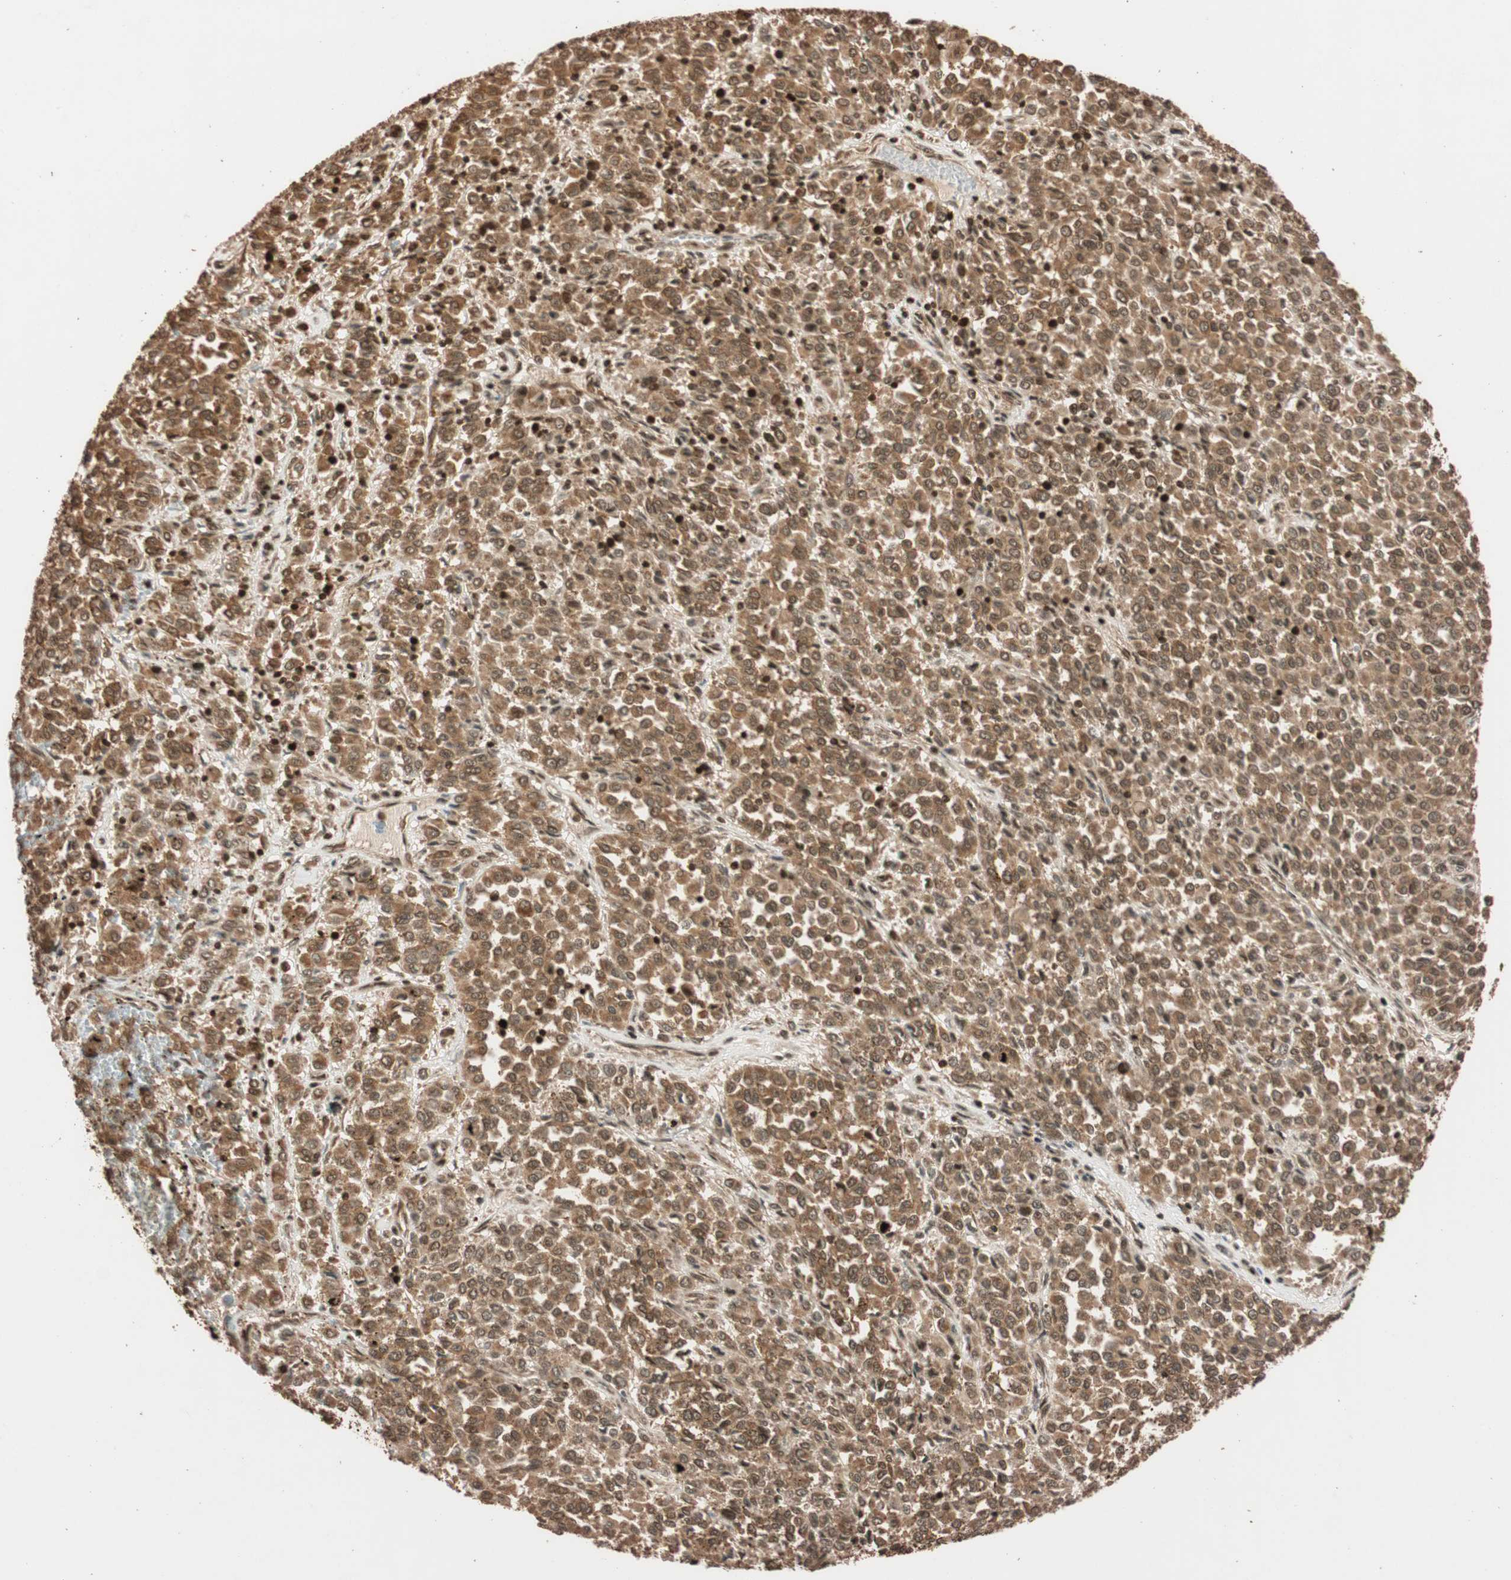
{"staining": {"intensity": "moderate", "quantity": ">75%", "location": "cytoplasmic/membranous"}, "tissue": "melanoma", "cell_type": "Tumor cells", "image_type": "cancer", "snomed": [{"axis": "morphology", "description": "Malignant melanoma, Metastatic site"}, {"axis": "topography", "description": "Pancreas"}], "caption": "Moderate cytoplasmic/membranous positivity is identified in approximately >75% of tumor cells in melanoma. The protein of interest is stained brown, and the nuclei are stained in blue (DAB IHC with brightfield microscopy, high magnification).", "gene": "ALKBH5", "patient": {"sex": "female", "age": 30}}